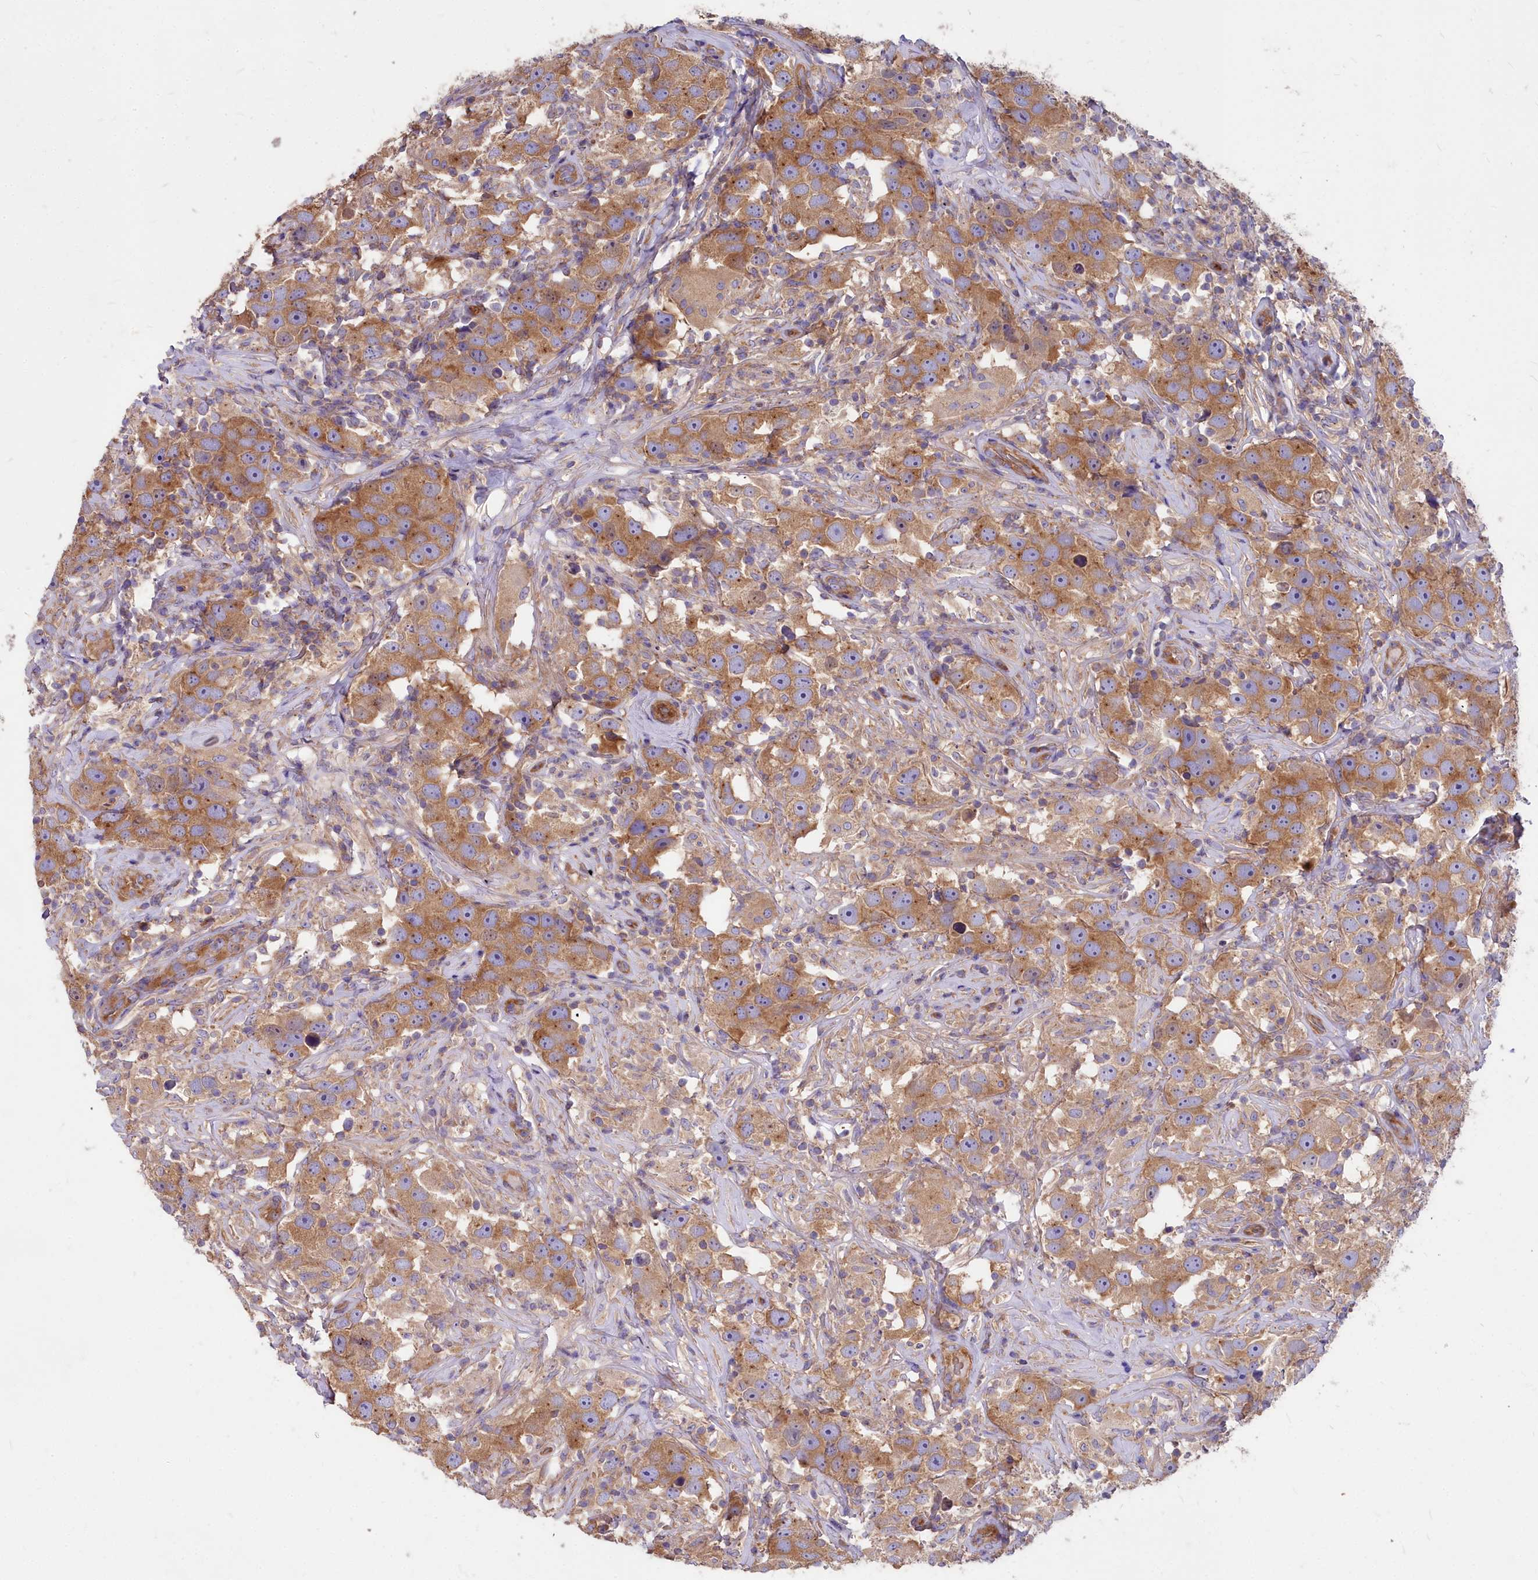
{"staining": {"intensity": "moderate", "quantity": ">75%", "location": "cytoplasmic/membranous"}, "tissue": "testis cancer", "cell_type": "Tumor cells", "image_type": "cancer", "snomed": [{"axis": "morphology", "description": "Seminoma, NOS"}, {"axis": "topography", "description": "Testis"}], "caption": "Tumor cells demonstrate moderate cytoplasmic/membranous expression in about >75% of cells in testis seminoma.", "gene": "DCTN3", "patient": {"sex": "male", "age": 49}}